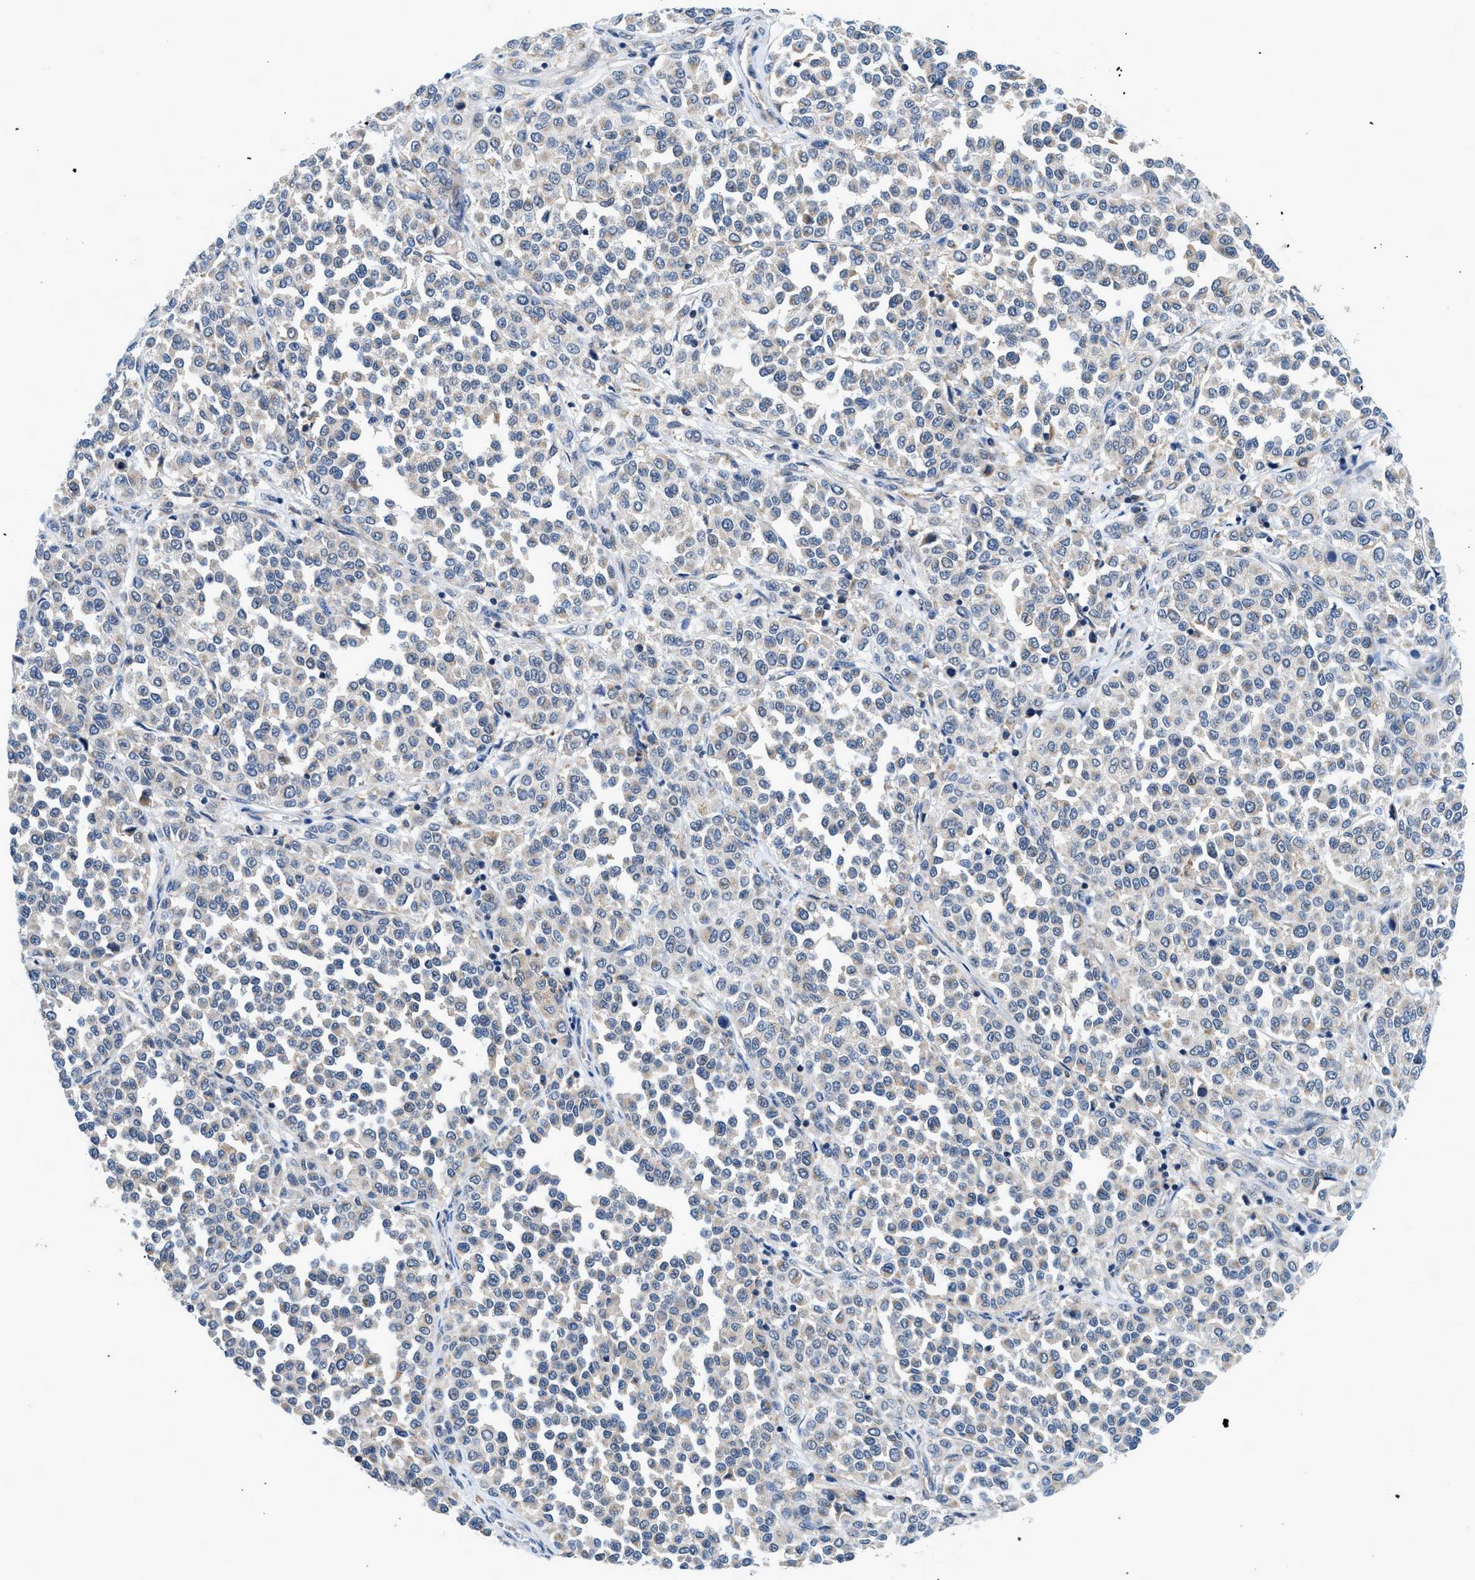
{"staining": {"intensity": "moderate", "quantity": "<25%", "location": "cytoplasmic/membranous"}, "tissue": "melanoma", "cell_type": "Tumor cells", "image_type": "cancer", "snomed": [{"axis": "morphology", "description": "Malignant melanoma, Metastatic site"}, {"axis": "topography", "description": "Pancreas"}], "caption": "The immunohistochemical stain labels moderate cytoplasmic/membranous positivity in tumor cells of malignant melanoma (metastatic site) tissue. (Stains: DAB (3,3'-diaminobenzidine) in brown, nuclei in blue, Microscopy: brightfield microscopy at high magnification).", "gene": "LPIN2", "patient": {"sex": "female", "age": 30}}